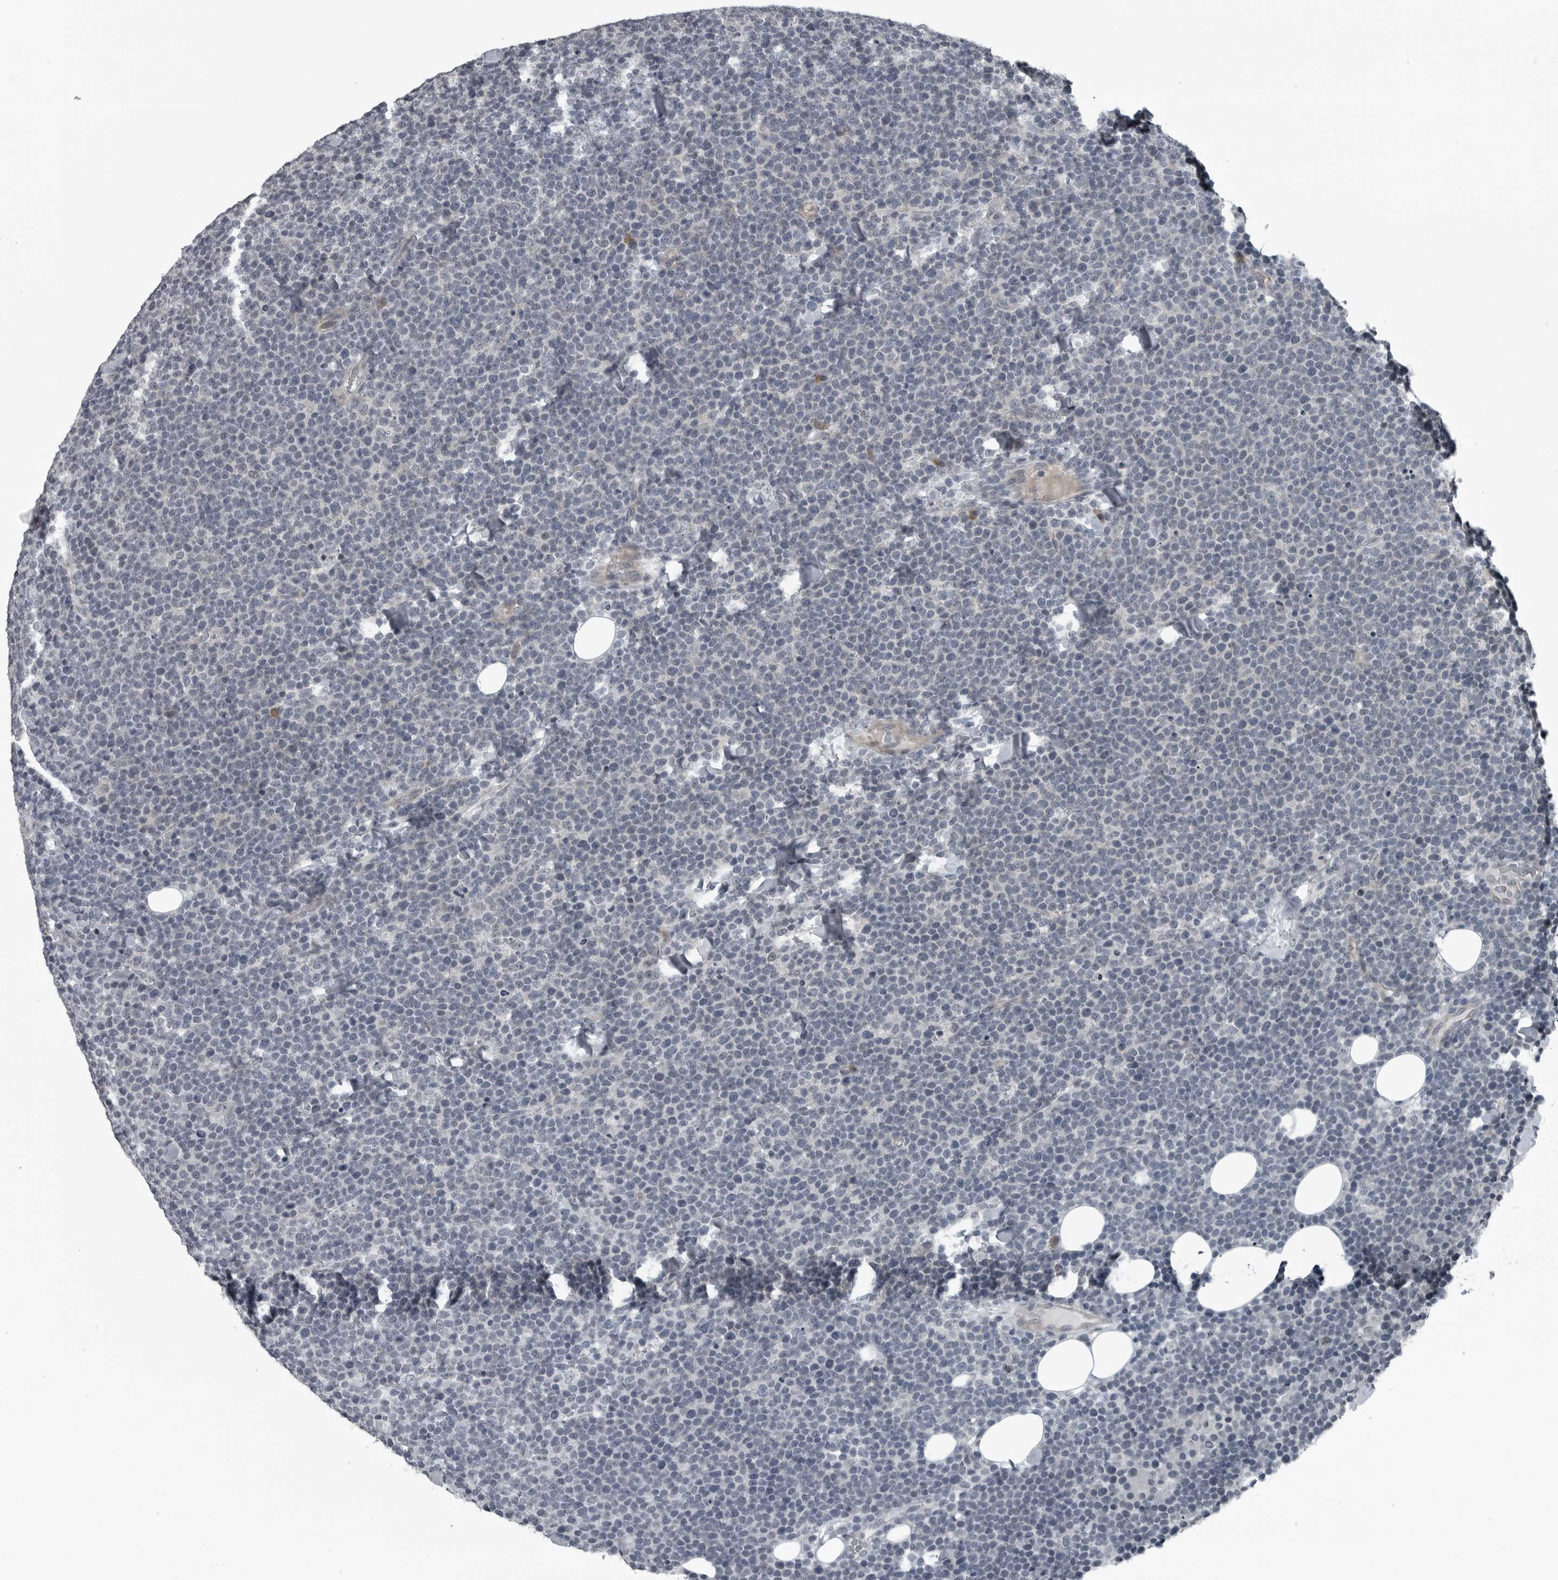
{"staining": {"intensity": "negative", "quantity": "none", "location": "none"}, "tissue": "lymphoma", "cell_type": "Tumor cells", "image_type": "cancer", "snomed": [{"axis": "morphology", "description": "Malignant lymphoma, non-Hodgkin's type, High grade"}, {"axis": "topography", "description": "Lymph node"}], "caption": "The photomicrograph shows no significant staining in tumor cells of high-grade malignant lymphoma, non-Hodgkin's type. (DAB immunohistochemistry (IHC) visualized using brightfield microscopy, high magnification).", "gene": "DNAAF11", "patient": {"sex": "male", "age": 61}}